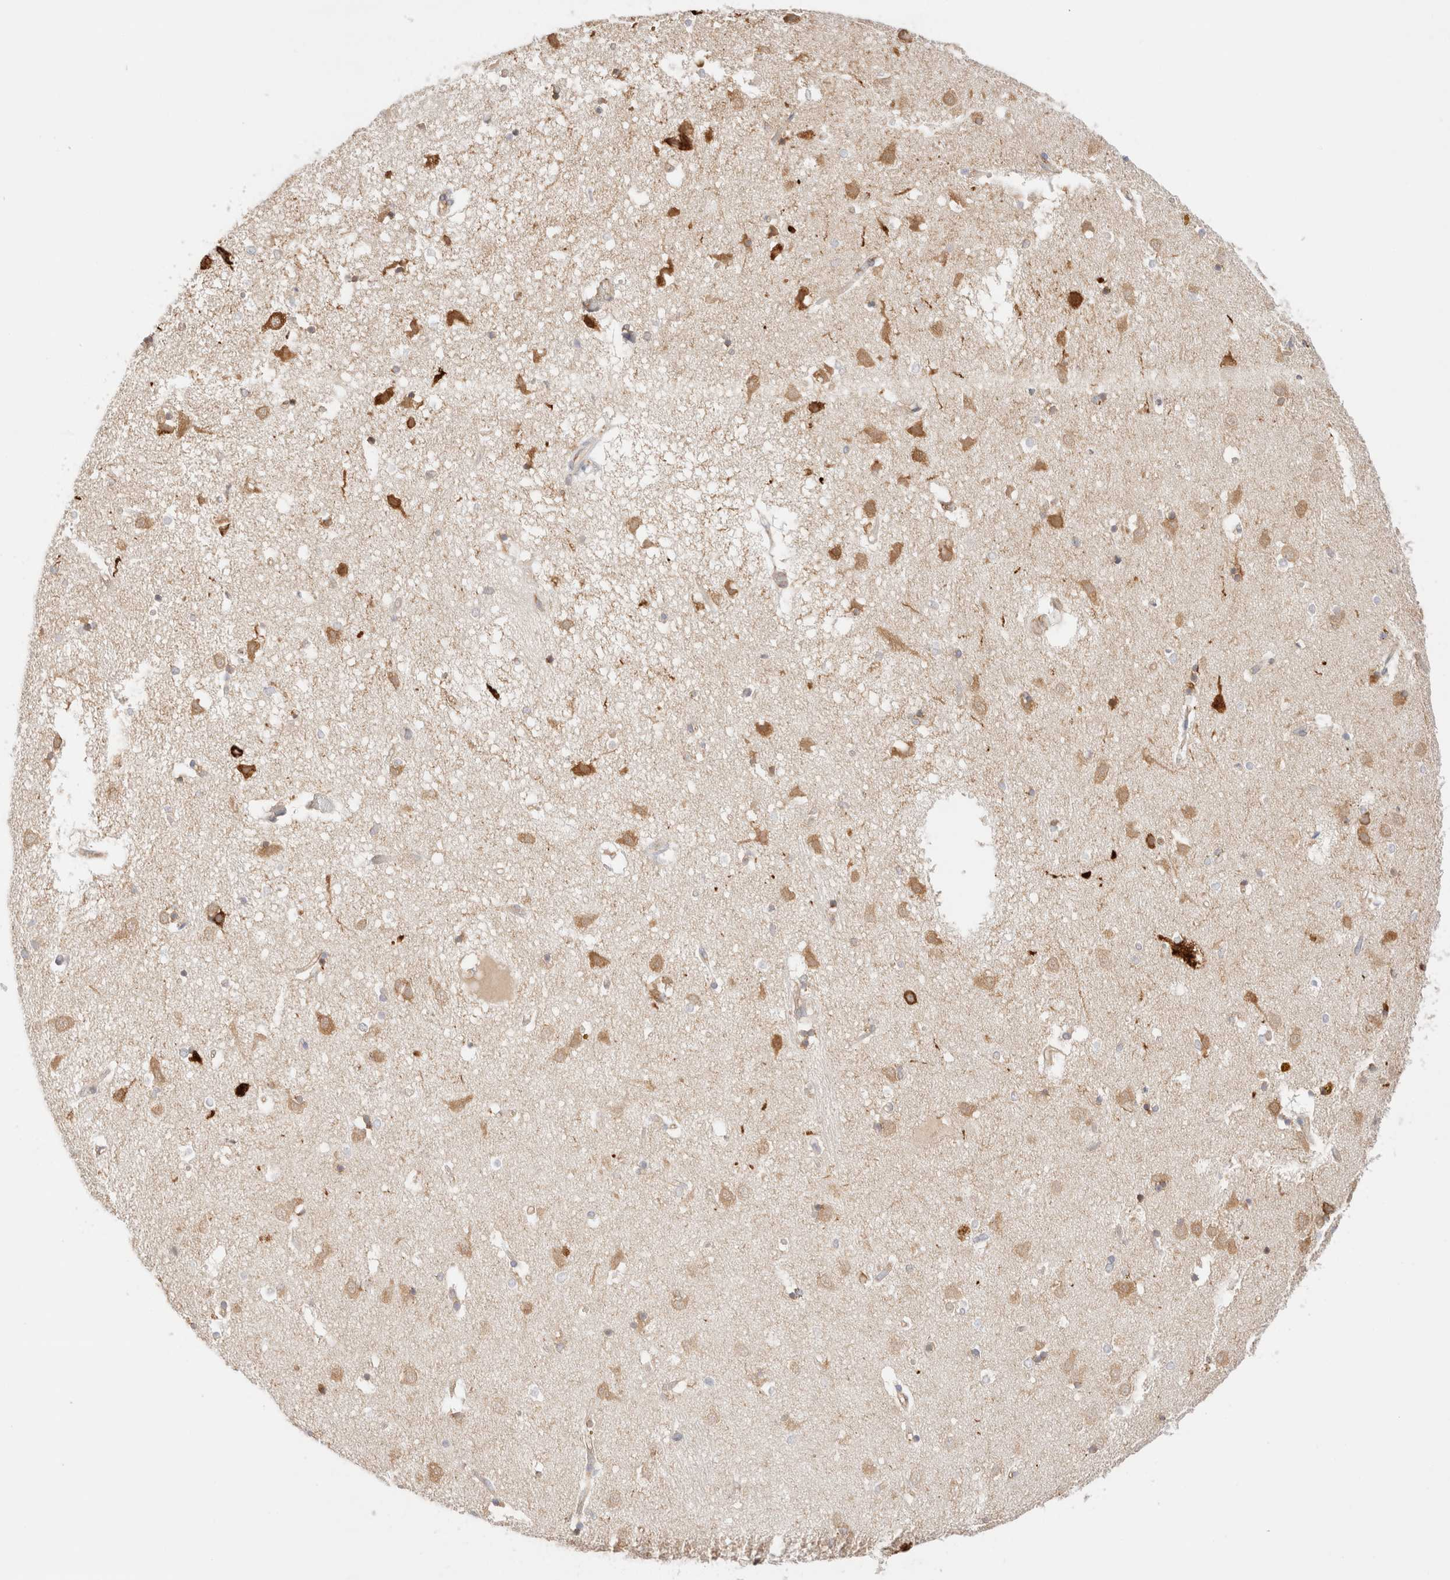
{"staining": {"intensity": "weak", "quantity": "25%-75%", "location": "cytoplasmic/membranous"}, "tissue": "caudate", "cell_type": "Glial cells", "image_type": "normal", "snomed": [{"axis": "morphology", "description": "Normal tissue, NOS"}, {"axis": "topography", "description": "Lateral ventricle wall"}], "caption": "Immunohistochemical staining of unremarkable human caudate demonstrates low levels of weak cytoplasmic/membranous staining in approximately 25%-75% of glial cells.", "gene": "ZC2HC1A", "patient": {"sex": "male", "age": 70}}